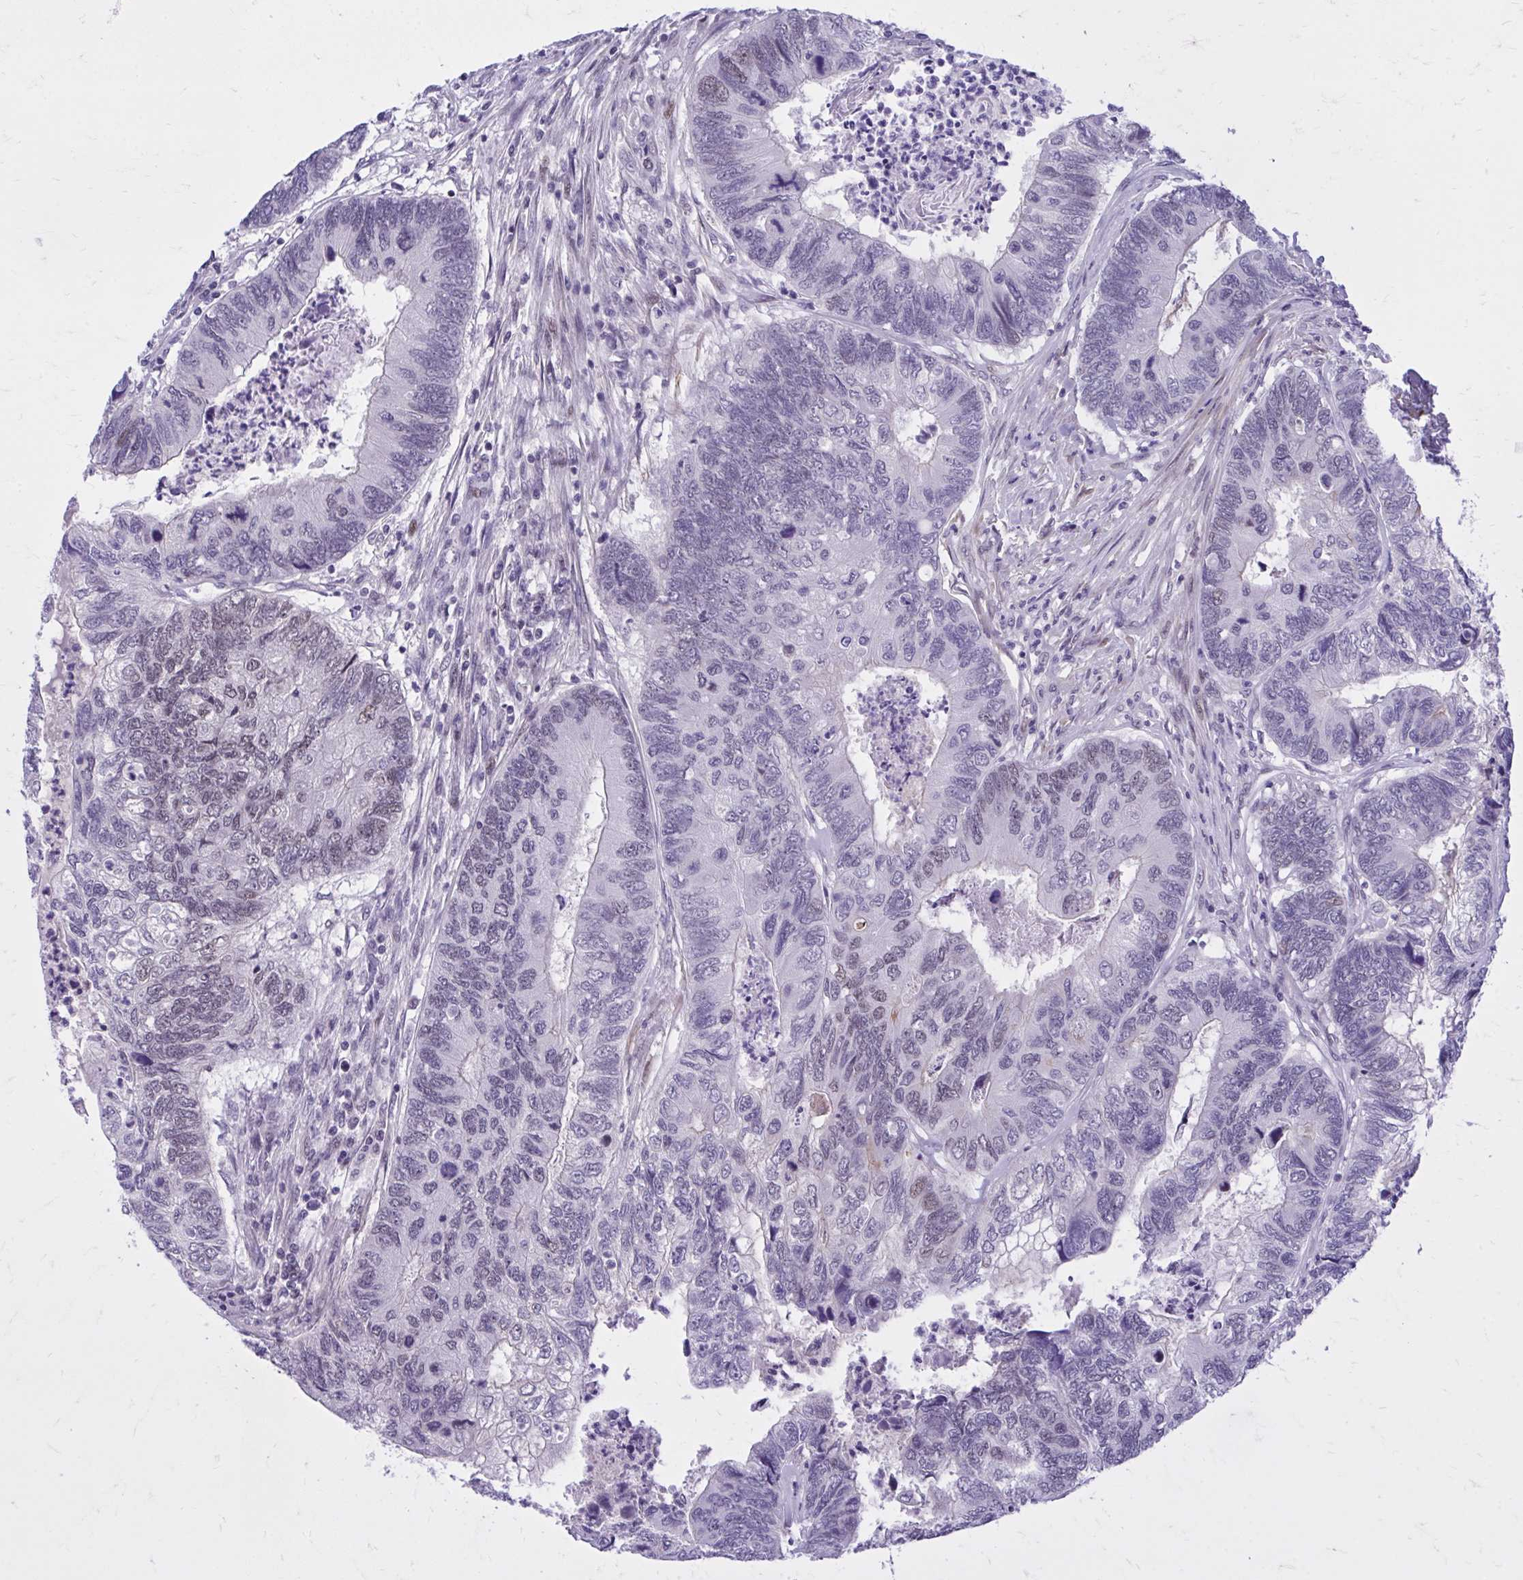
{"staining": {"intensity": "weak", "quantity": "25%-75%", "location": "nuclear"}, "tissue": "colorectal cancer", "cell_type": "Tumor cells", "image_type": "cancer", "snomed": [{"axis": "morphology", "description": "Adenocarcinoma, NOS"}, {"axis": "topography", "description": "Colon"}], "caption": "A low amount of weak nuclear expression is seen in about 25%-75% of tumor cells in colorectal adenocarcinoma tissue. (DAB (3,3'-diaminobenzidine) IHC with brightfield microscopy, high magnification).", "gene": "ZBTB25", "patient": {"sex": "female", "age": 67}}